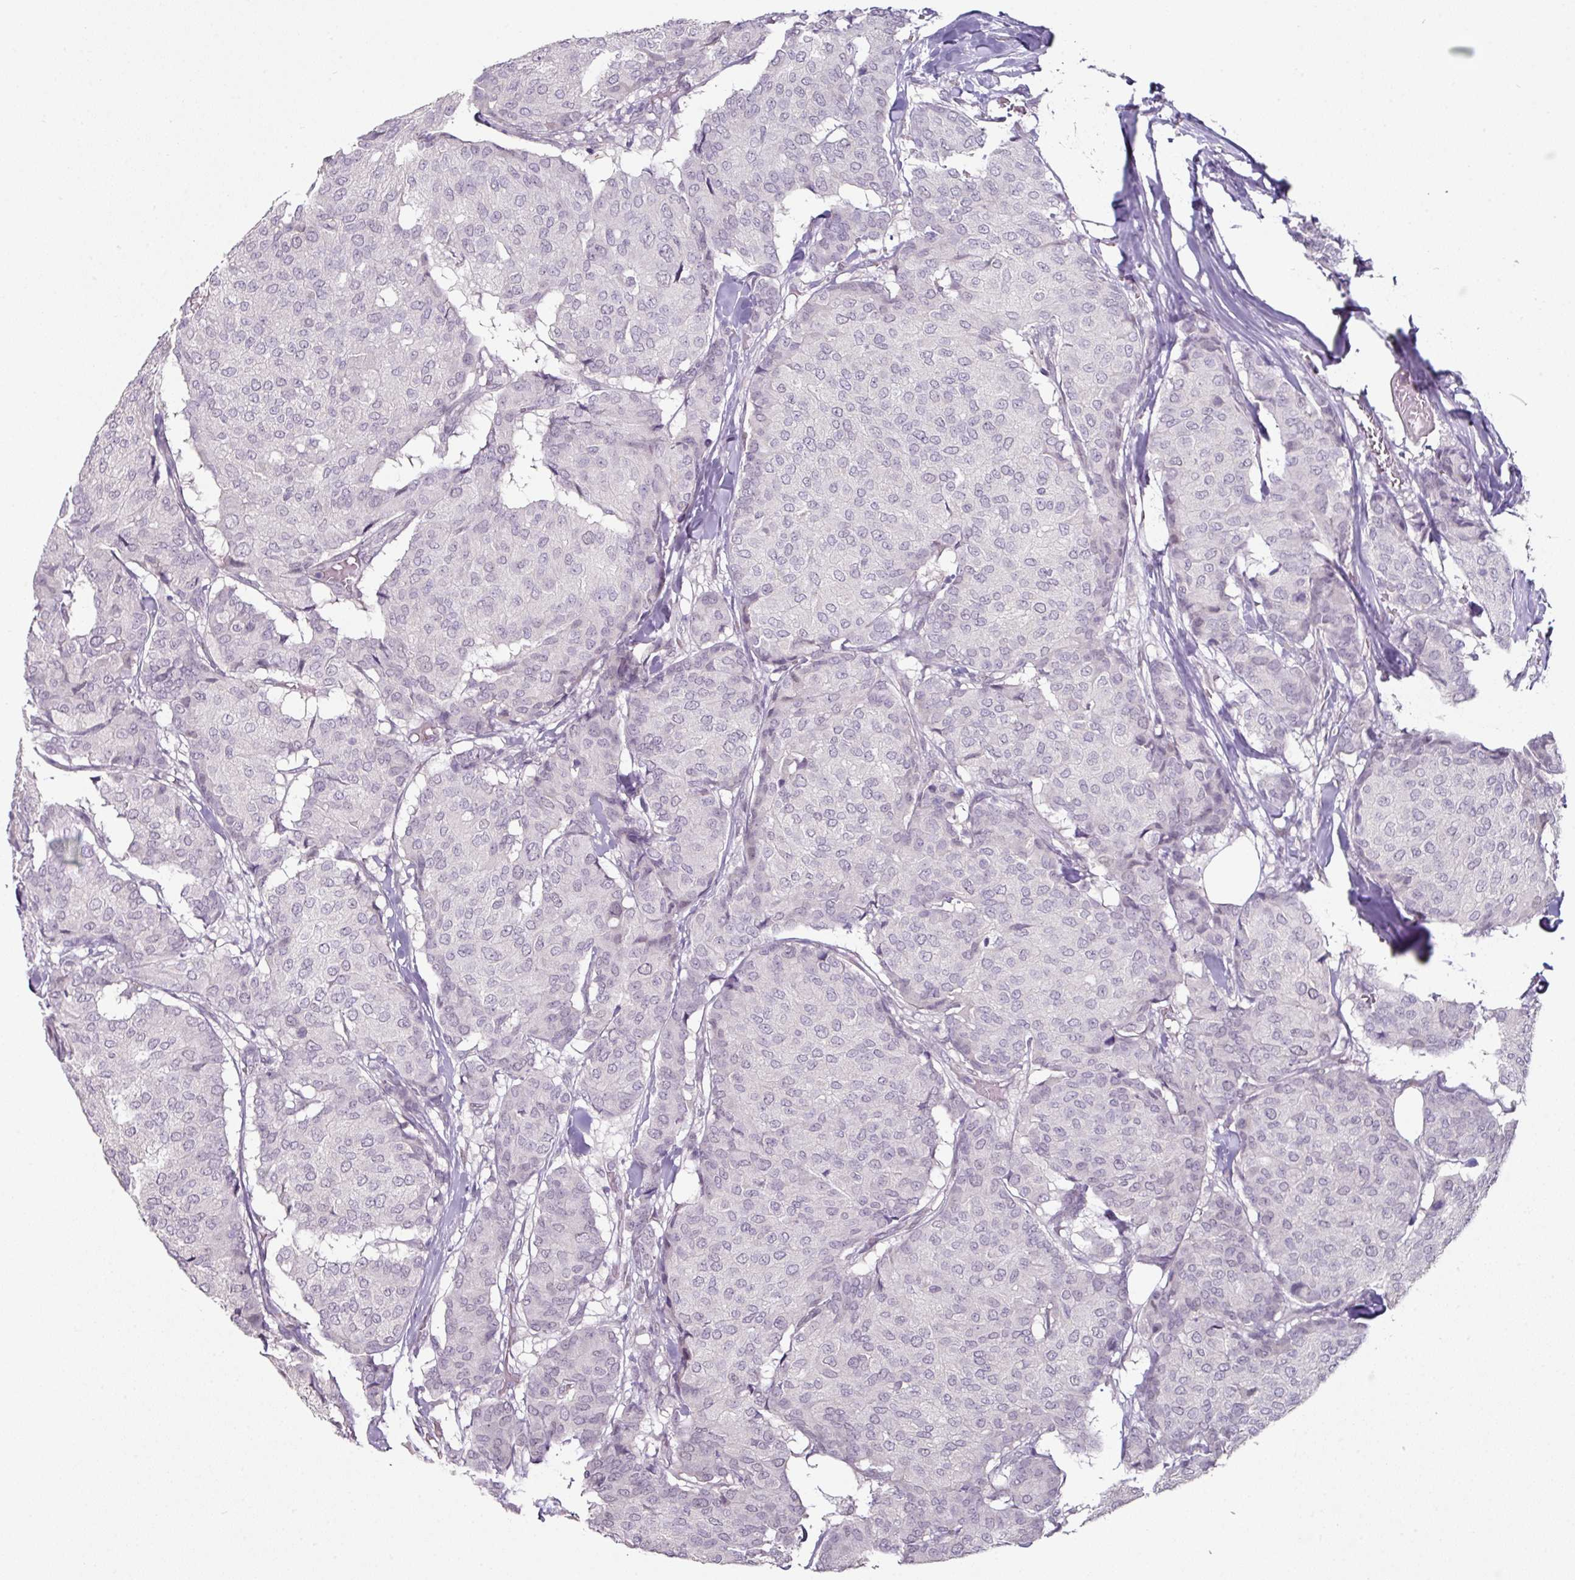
{"staining": {"intensity": "negative", "quantity": "none", "location": "none"}, "tissue": "breast cancer", "cell_type": "Tumor cells", "image_type": "cancer", "snomed": [{"axis": "morphology", "description": "Duct carcinoma"}, {"axis": "topography", "description": "Breast"}], "caption": "DAB (3,3'-diaminobenzidine) immunohistochemical staining of infiltrating ductal carcinoma (breast) exhibits no significant expression in tumor cells. (Brightfield microscopy of DAB IHC at high magnification).", "gene": "ELK1", "patient": {"sex": "female", "age": 75}}